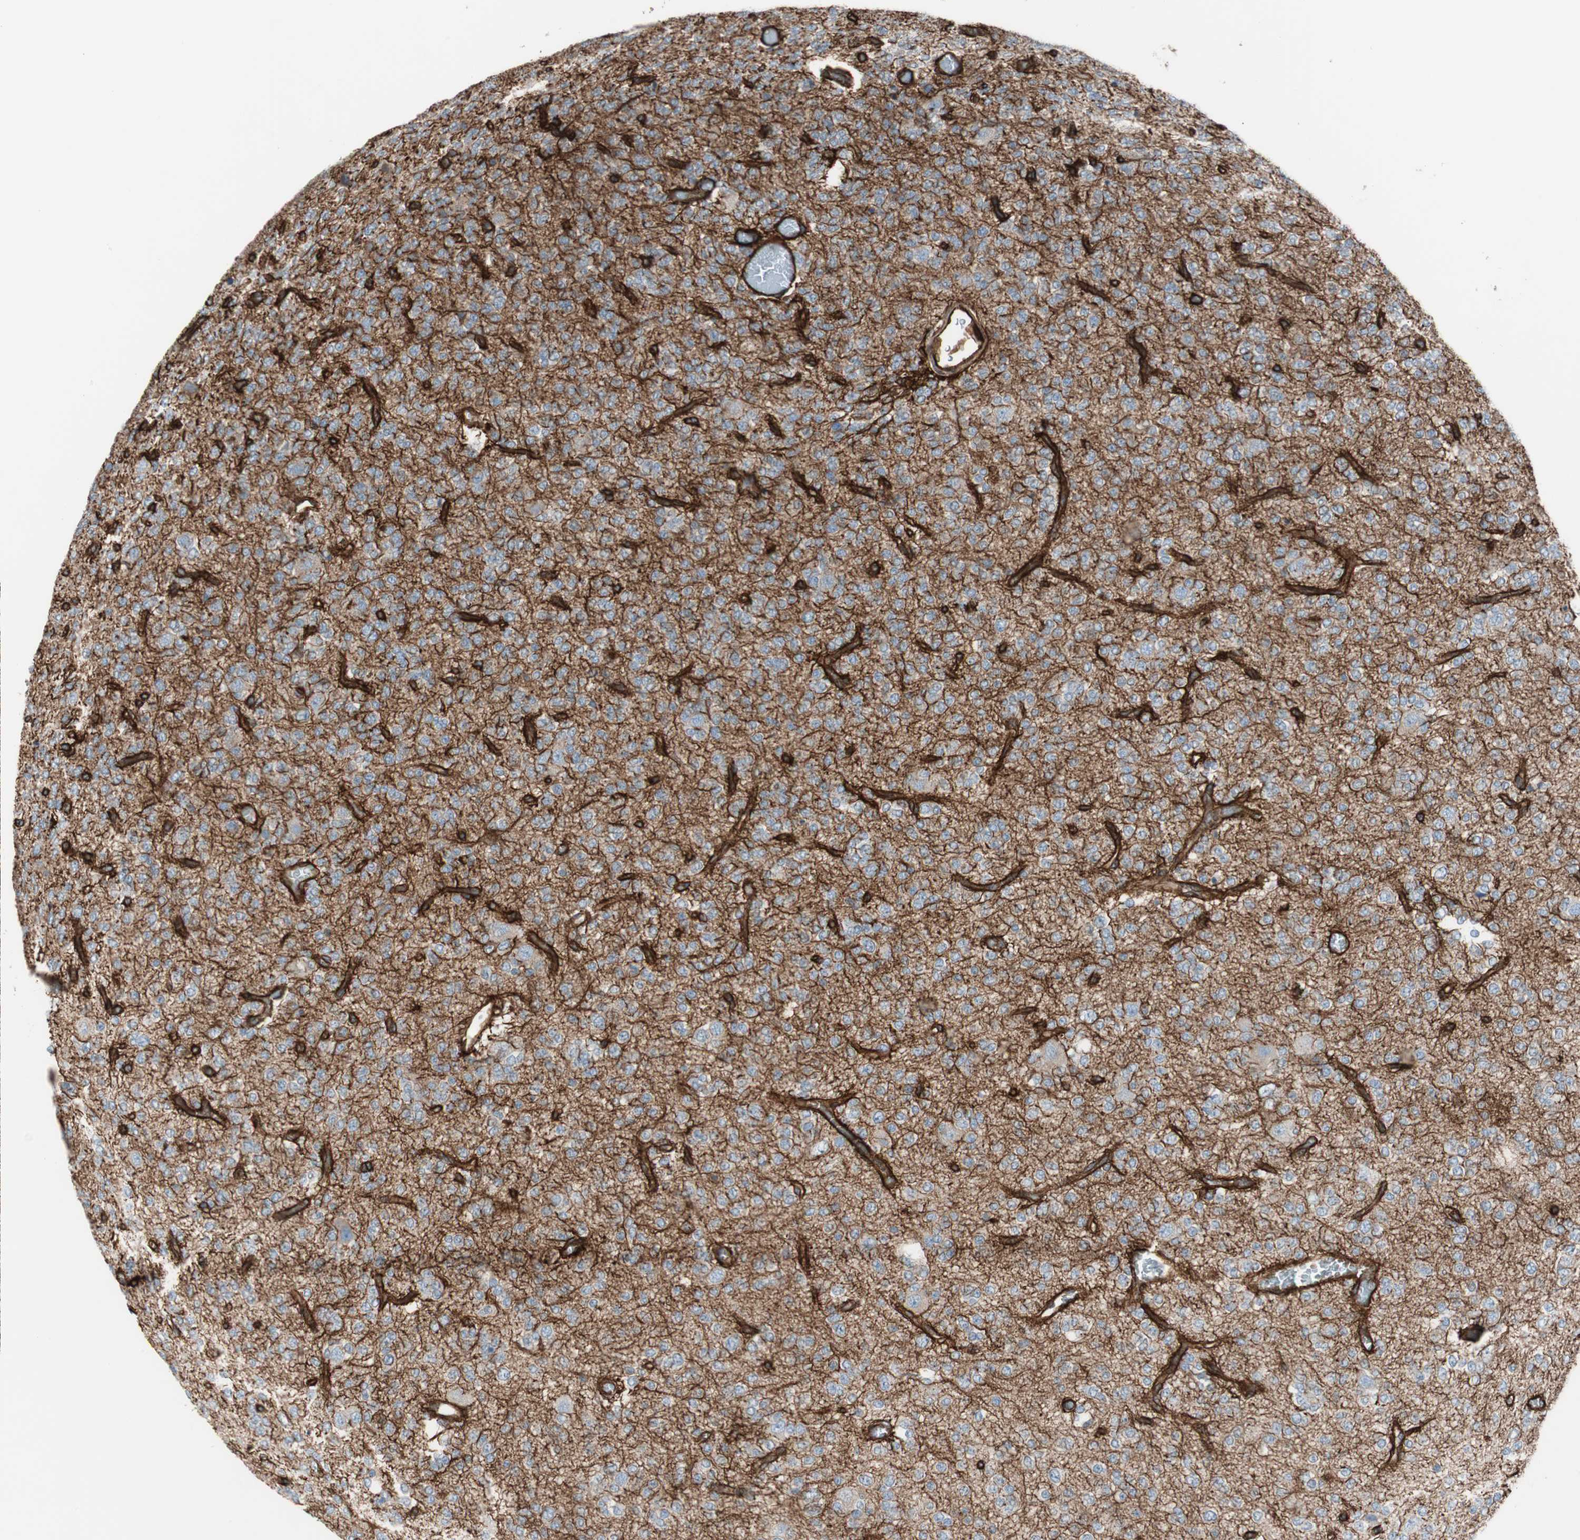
{"staining": {"intensity": "moderate", "quantity": ">75%", "location": "cytoplasmic/membranous"}, "tissue": "glioma", "cell_type": "Tumor cells", "image_type": "cancer", "snomed": [{"axis": "morphology", "description": "Glioma, malignant, Low grade"}, {"axis": "topography", "description": "Brain"}], "caption": "Glioma tissue shows moderate cytoplasmic/membranous expression in about >75% of tumor cells, visualized by immunohistochemistry.", "gene": "TCTA", "patient": {"sex": "male", "age": 38}}